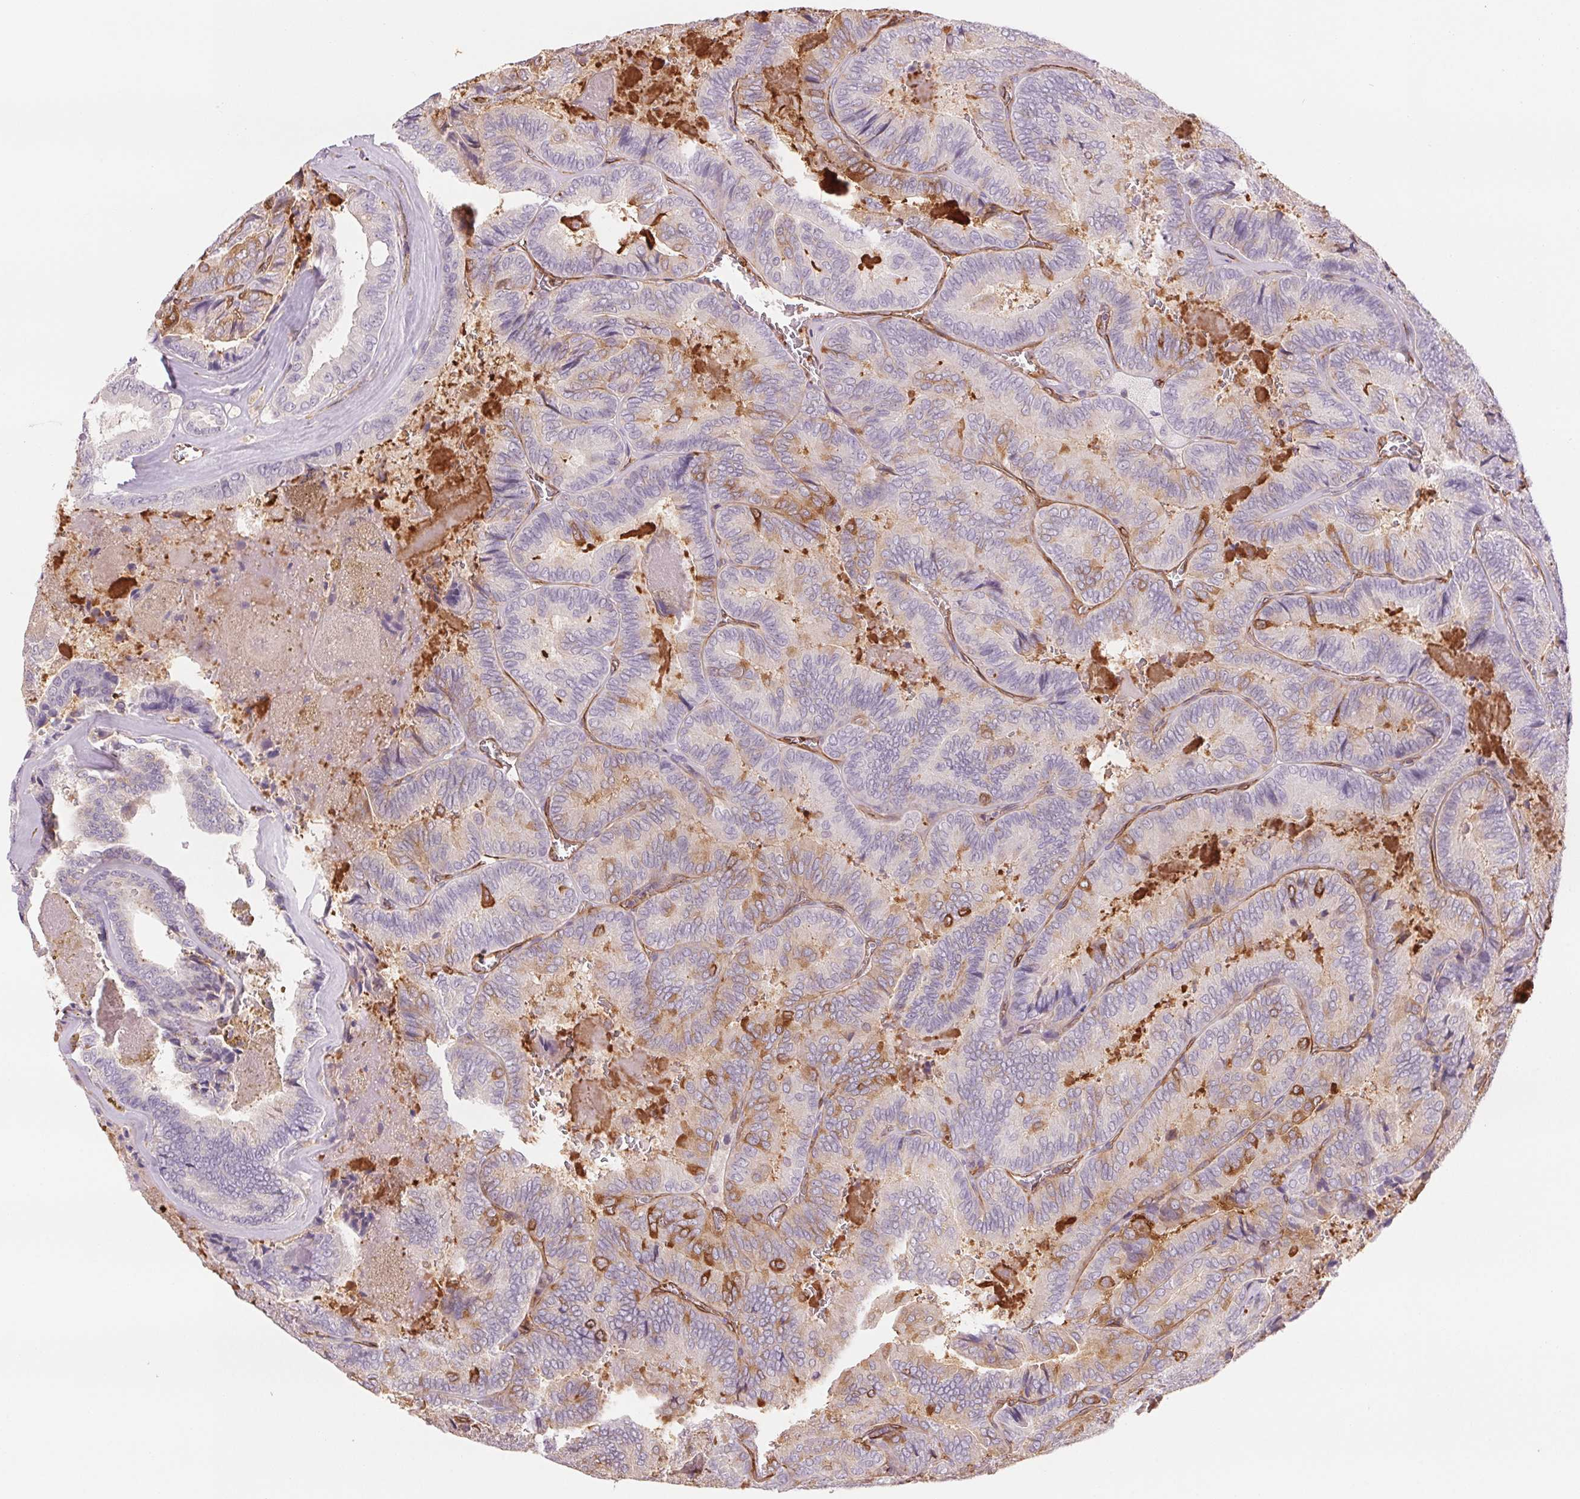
{"staining": {"intensity": "moderate", "quantity": "<25%", "location": "cytoplasmic/membranous"}, "tissue": "thyroid cancer", "cell_type": "Tumor cells", "image_type": "cancer", "snomed": [{"axis": "morphology", "description": "Papillary adenocarcinoma, NOS"}, {"axis": "topography", "description": "Thyroid gland"}], "caption": "A photomicrograph of human thyroid papillary adenocarcinoma stained for a protein demonstrates moderate cytoplasmic/membranous brown staining in tumor cells. The protein is stained brown, and the nuclei are stained in blue (DAB (3,3'-diaminobenzidine) IHC with brightfield microscopy, high magnification).", "gene": "ANKRD13B", "patient": {"sex": "female", "age": 75}}